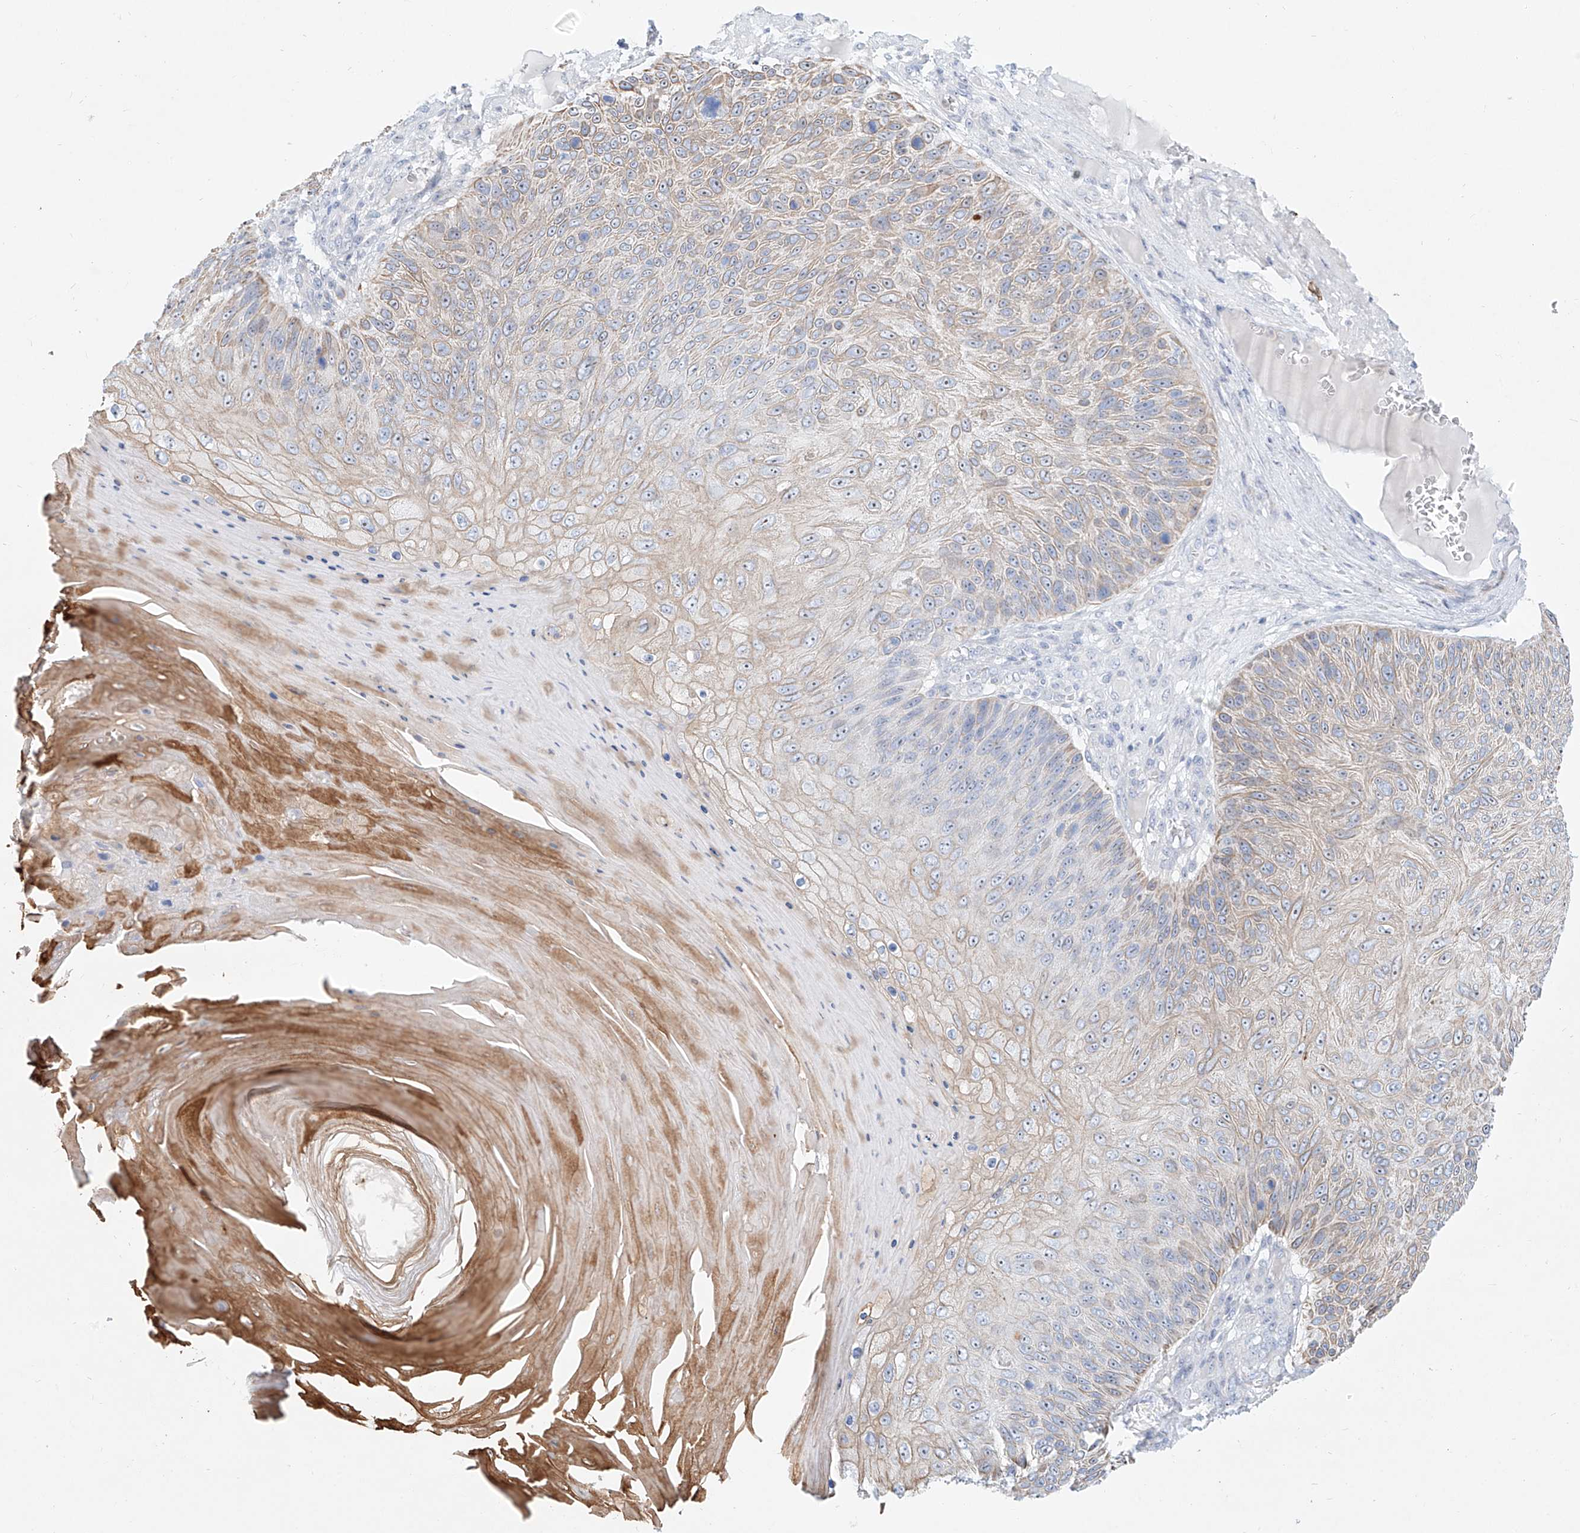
{"staining": {"intensity": "weak", "quantity": "25%-75%", "location": "cytoplasmic/membranous,nuclear"}, "tissue": "skin cancer", "cell_type": "Tumor cells", "image_type": "cancer", "snomed": [{"axis": "morphology", "description": "Squamous cell carcinoma, NOS"}, {"axis": "topography", "description": "Skin"}], "caption": "A low amount of weak cytoplasmic/membranous and nuclear expression is identified in approximately 25%-75% of tumor cells in skin cancer tissue.", "gene": "SNU13", "patient": {"sex": "female", "age": 88}}